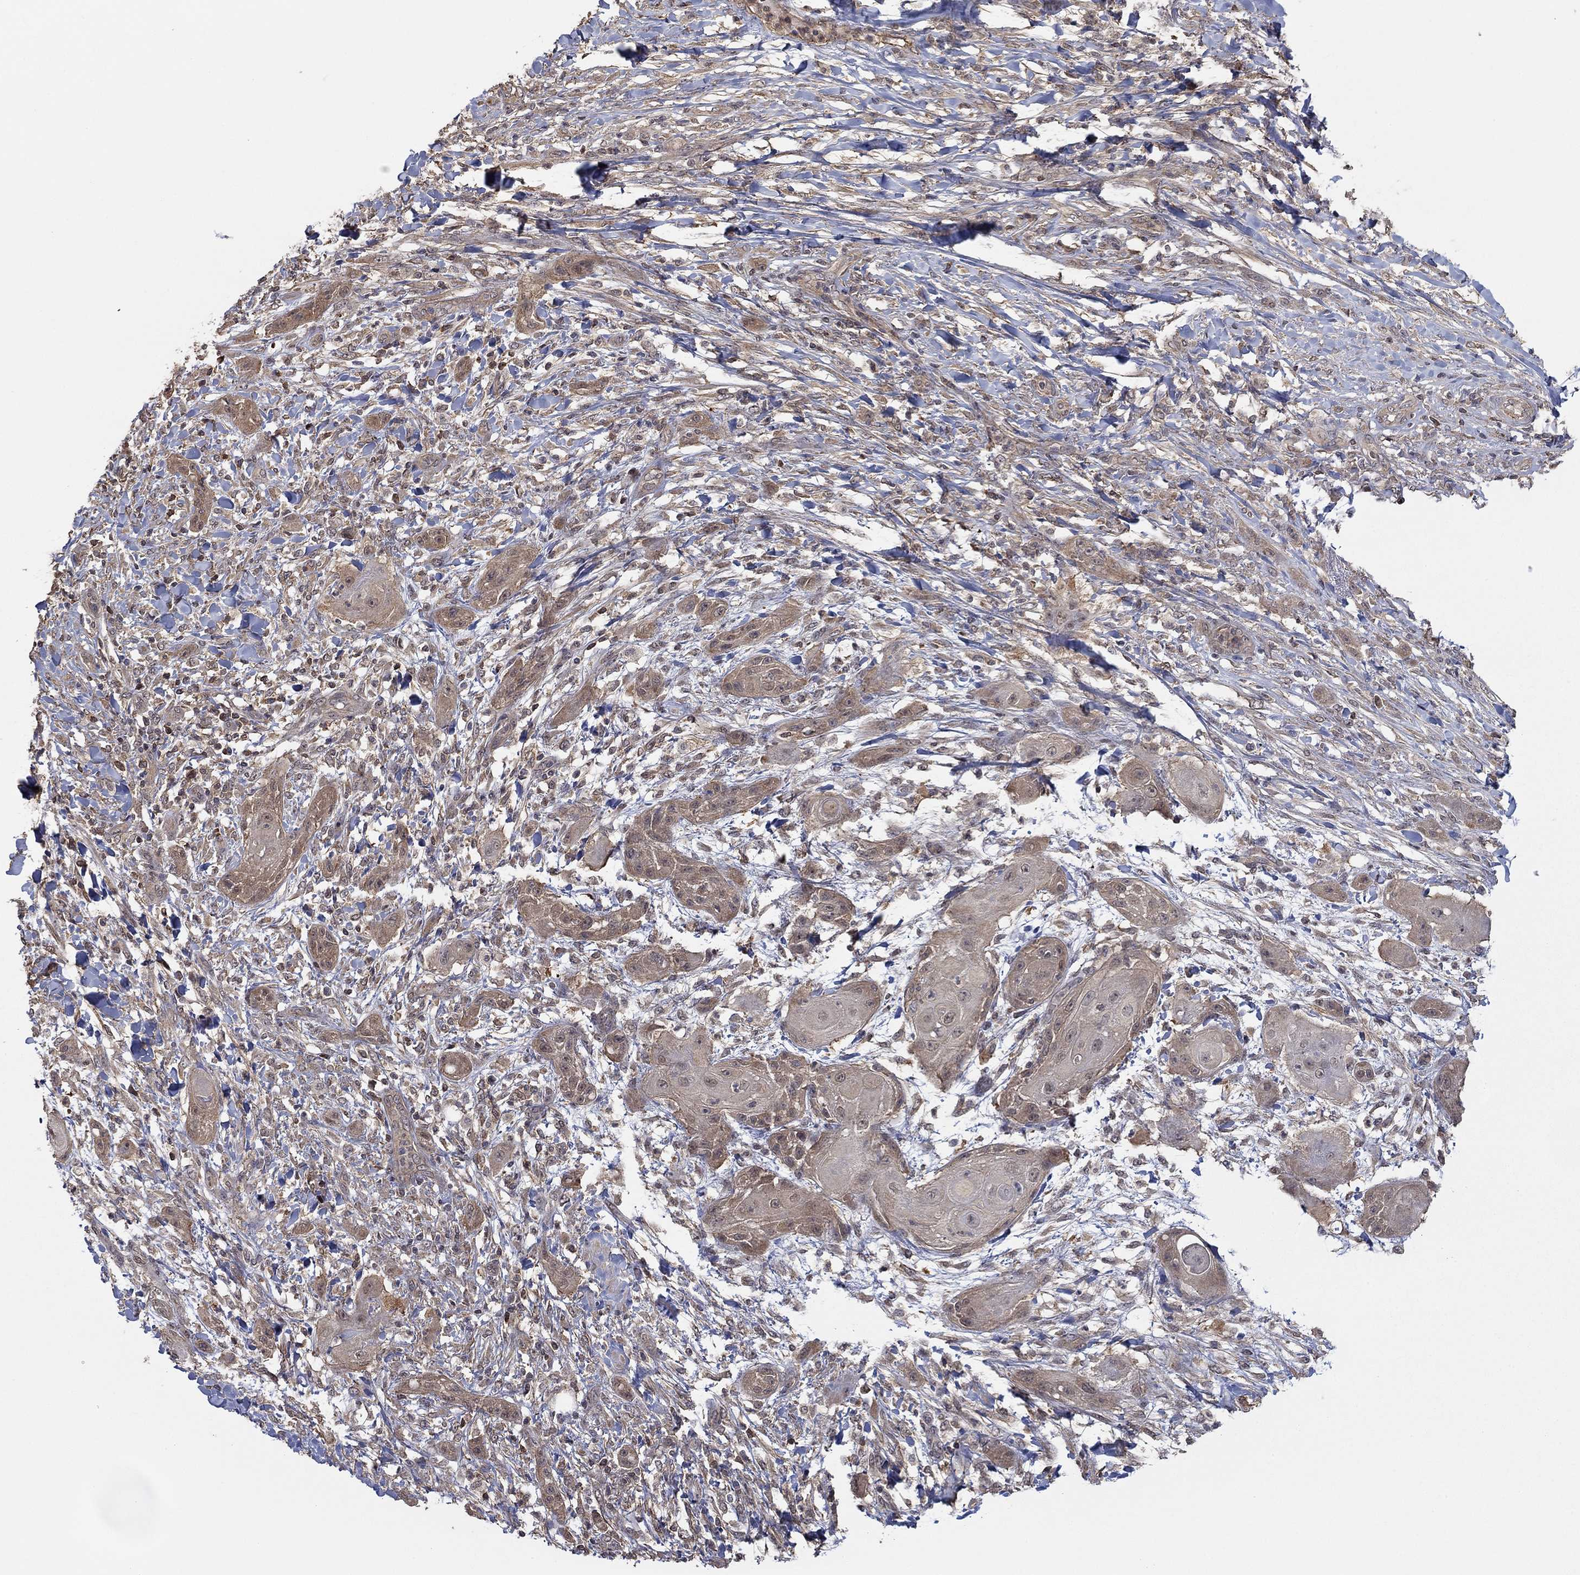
{"staining": {"intensity": "weak", "quantity": "25%-75%", "location": "cytoplasmic/membranous"}, "tissue": "skin cancer", "cell_type": "Tumor cells", "image_type": "cancer", "snomed": [{"axis": "morphology", "description": "Squamous cell carcinoma, NOS"}, {"axis": "topography", "description": "Skin"}], "caption": "DAB (3,3'-diaminobenzidine) immunohistochemical staining of skin squamous cell carcinoma demonstrates weak cytoplasmic/membranous protein expression in approximately 25%-75% of tumor cells. (Brightfield microscopy of DAB IHC at high magnification).", "gene": "RNF114", "patient": {"sex": "male", "age": 62}}